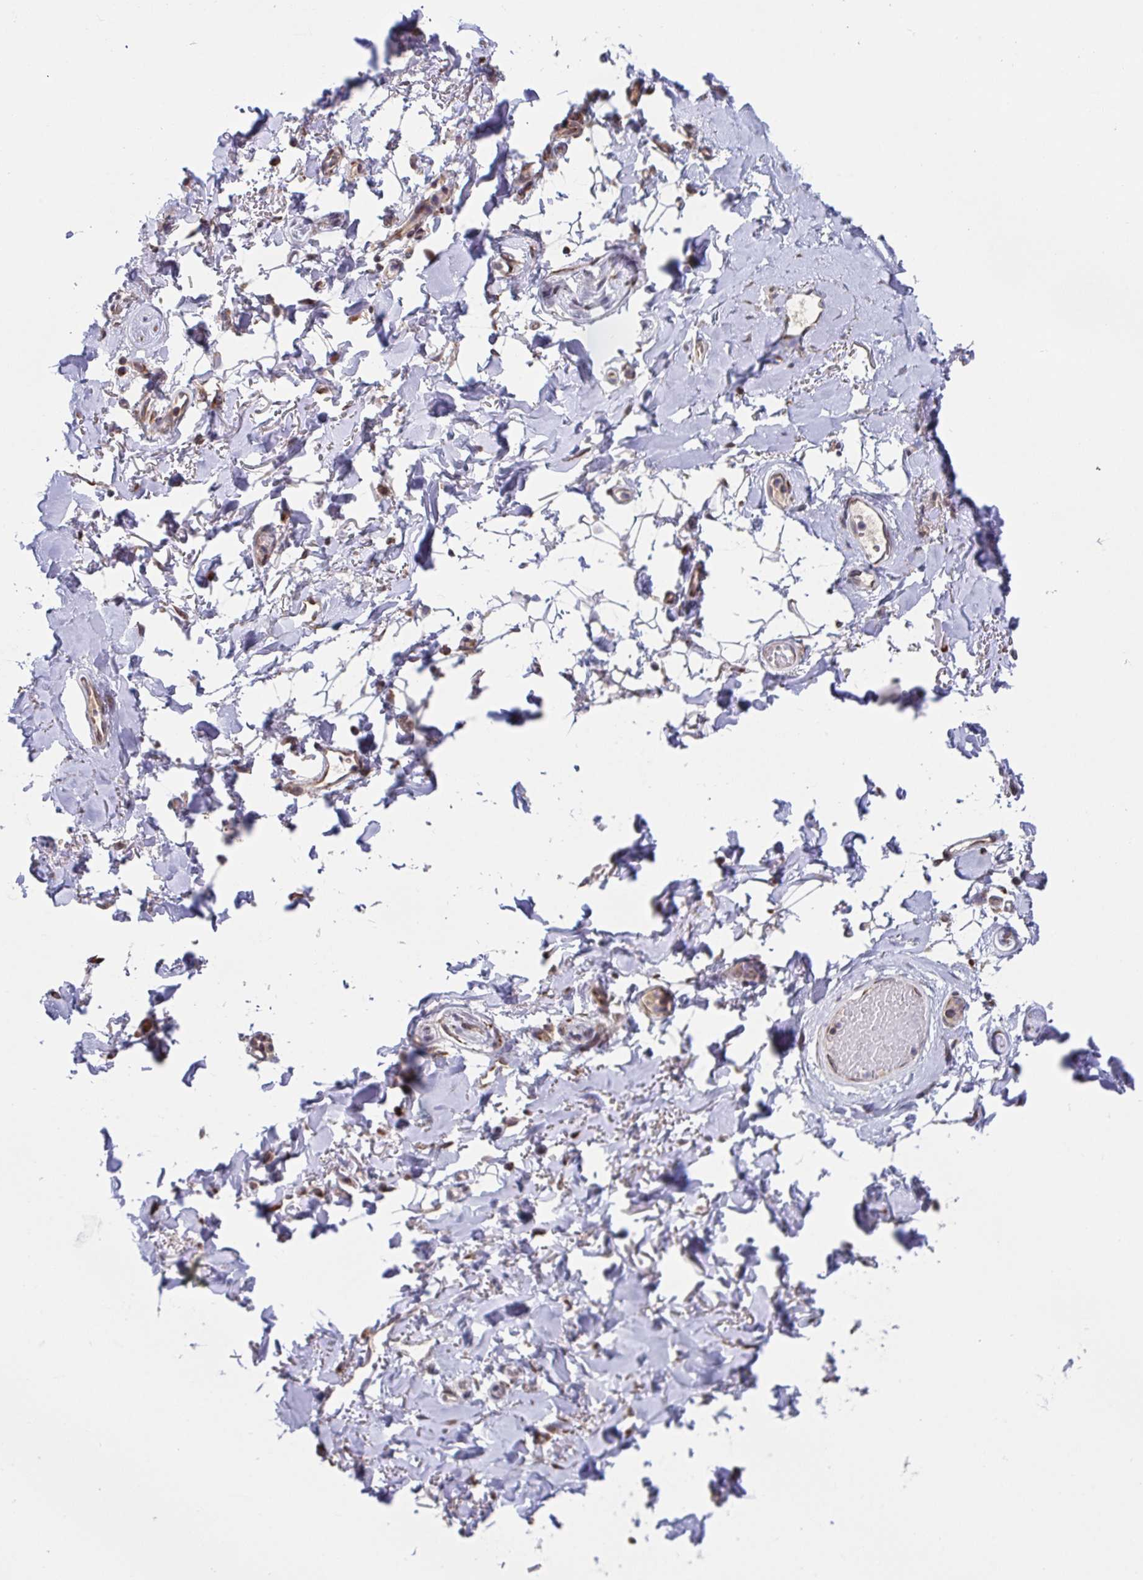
{"staining": {"intensity": "negative", "quantity": "none", "location": "none"}, "tissue": "adipose tissue", "cell_type": "Adipocytes", "image_type": "normal", "snomed": [{"axis": "morphology", "description": "Normal tissue, NOS"}, {"axis": "topography", "description": "Anal"}, {"axis": "topography", "description": "Peripheral nerve tissue"}], "caption": "Human adipose tissue stained for a protein using IHC displays no staining in adipocytes.", "gene": "ATP5MJ", "patient": {"sex": "male", "age": 78}}